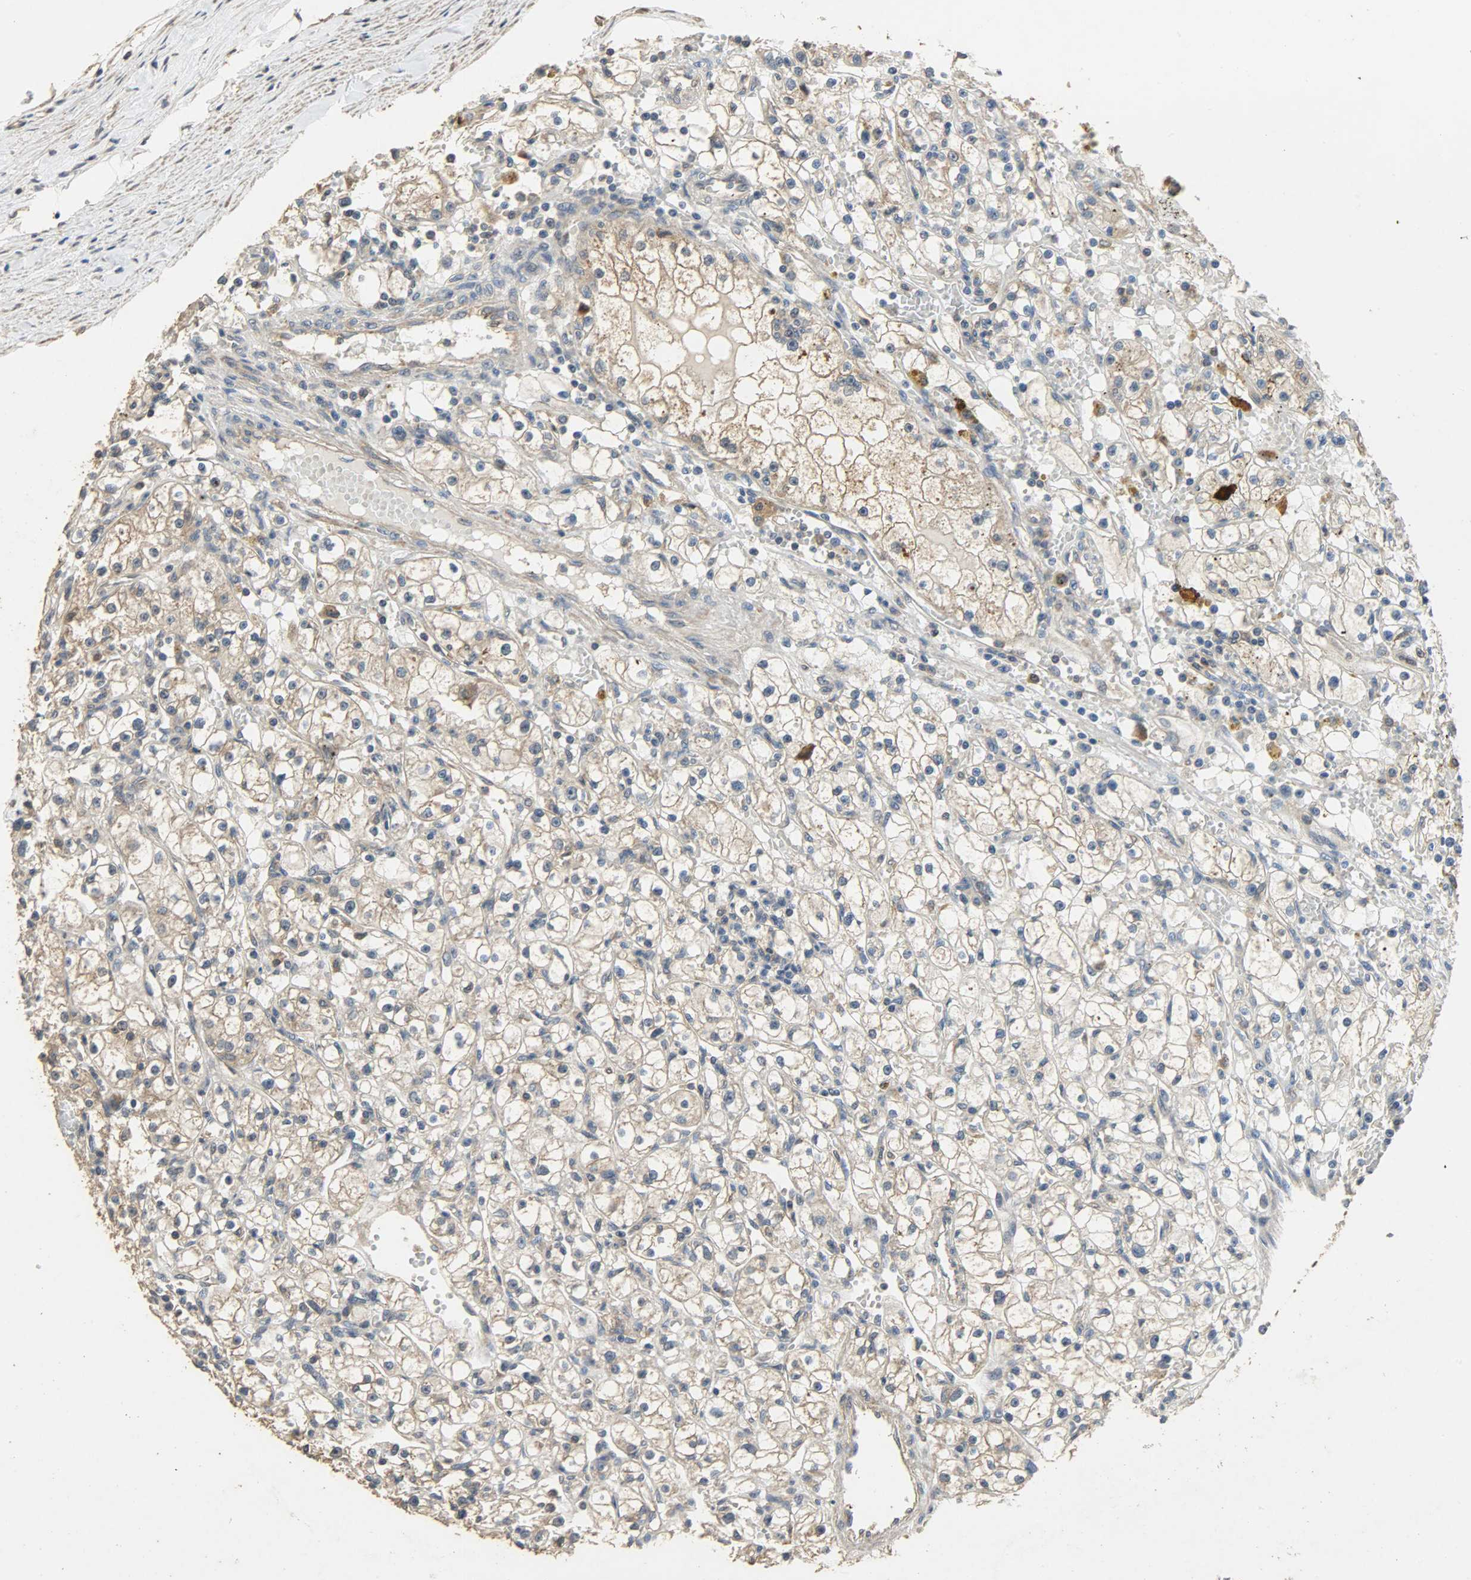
{"staining": {"intensity": "moderate", "quantity": ">75%", "location": "cytoplasmic/membranous"}, "tissue": "renal cancer", "cell_type": "Tumor cells", "image_type": "cancer", "snomed": [{"axis": "morphology", "description": "Adenocarcinoma, NOS"}, {"axis": "topography", "description": "Kidney"}], "caption": "This histopathology image shows adenocarcinoma (renal) stained with immunohistochemistry (IHC) to label a protein in brown. The cytoplasmic/membranous of tumor cells show moderate positivity for the protein. Nuclei are counter-stained blue.", "gene": "CDKN2C", "patient": {"sex": "male", "age": 56}}